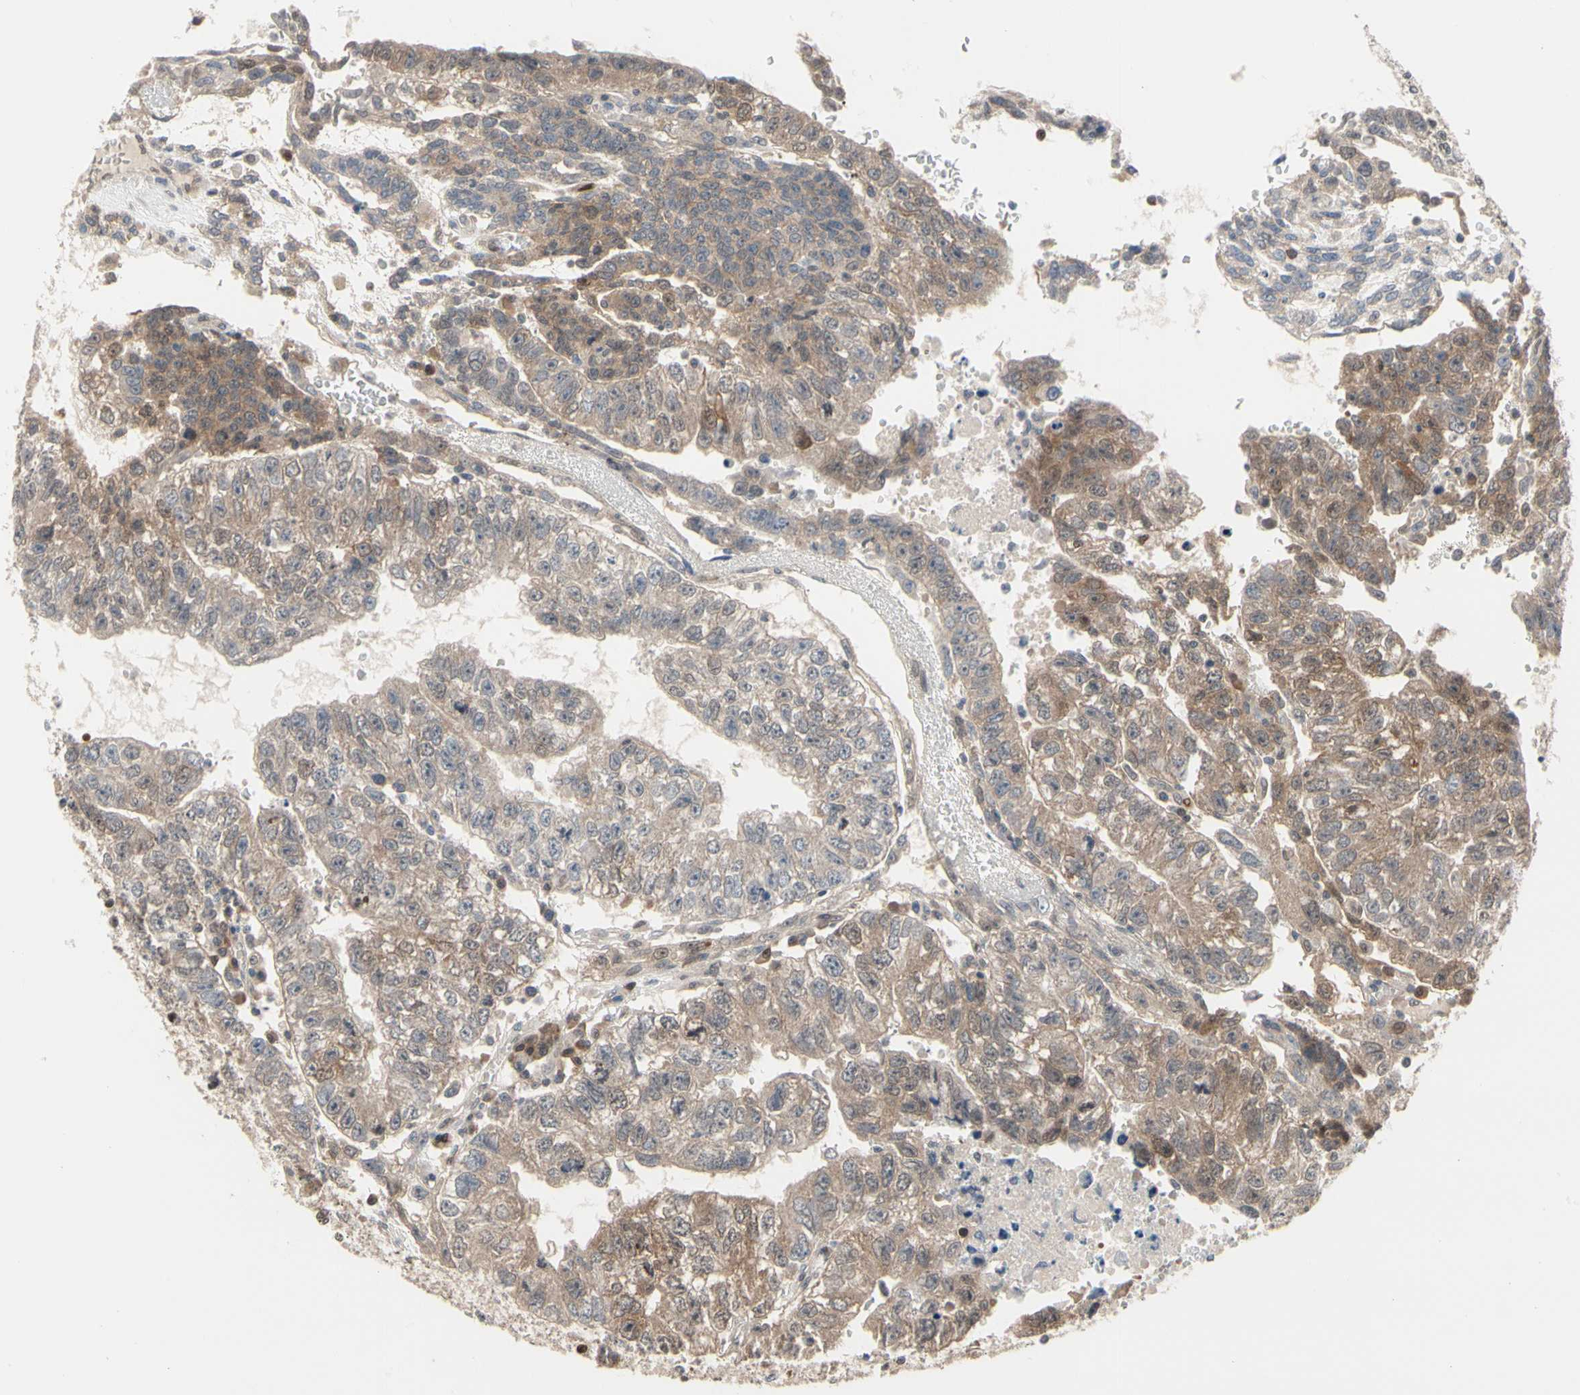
{"staining": {"intensity": "strong", "quantity": ">75%", "location": "cytoplasmic/membranous,nuclear"}, "tissue": "testis cancer", "cell_type": "Tumor cells", "image_type": "cancer", "snomed": [{"axis": "morphology", "description": "Seminoma, NOS"}, {"axis": "morphology", "description": "Carcinoma, Embryonal, NOS"}, {"axis": "topography", "description": "Testis"}], "caption": "A photomicrograph of testis embryonal carcinoma stained for a protein reveals strong cytoplasmic/membranous and nuclear brown staining in tumor cells. The staining is performed using DAB brown chromogen to label protein expression. The nuclei are counter-stained blue using hematoxylin.", "gene": "CDK5", "patient": {"sex": "male", "age": 52}}